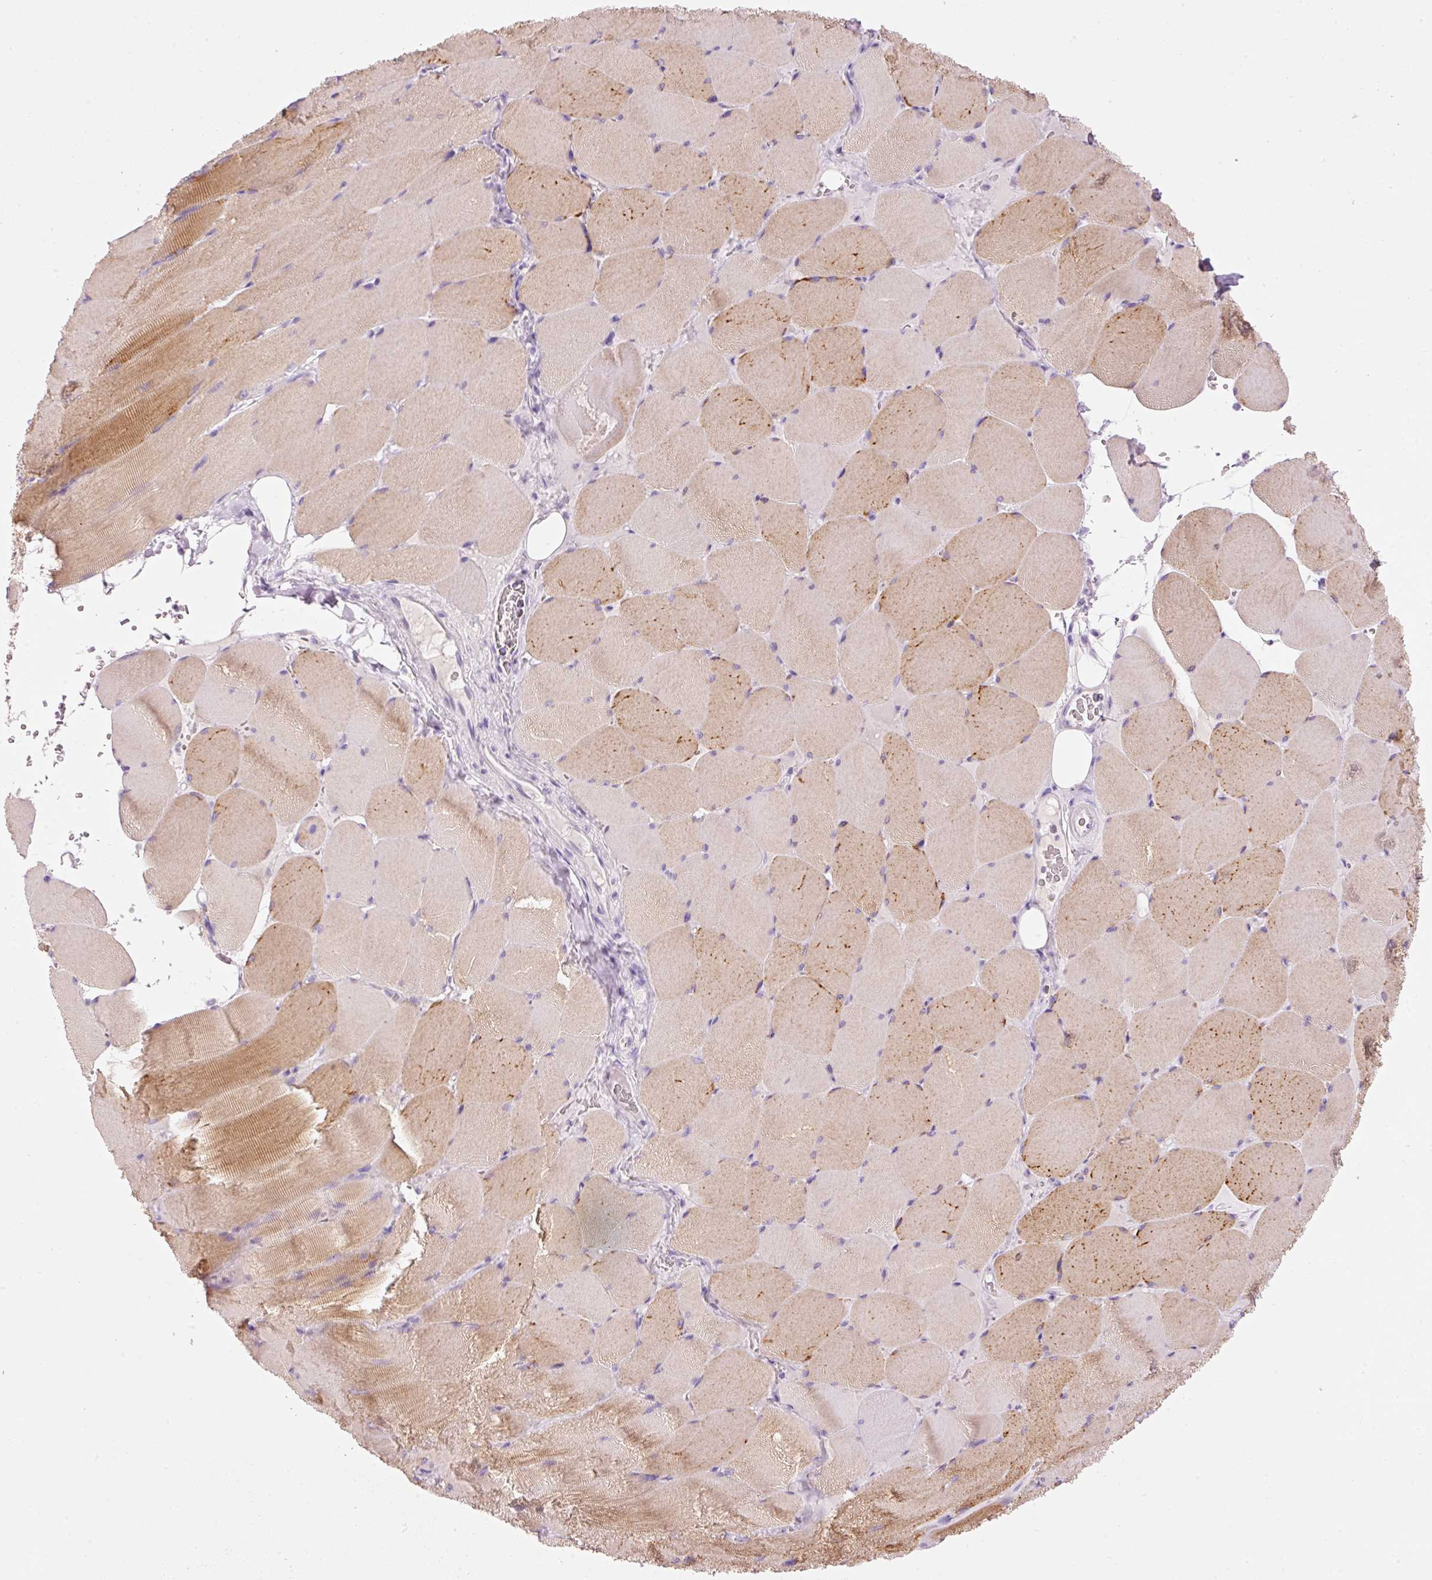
{"staining": {"intensity": "moderate", "quantity": ">75%", "location": "cytoplasmic/membranous"}, "tissue": "skeletal muscle", "cell_type": "Myocytes", "image_type": "normal", "snomed": [{"axis": "morphology", "description": "Normal tissue, NOS"}, {"axis": "topography", "description": "Skeletal muscle"}, {"axis": "topography", "description": "Head-Neck"}], "caption": "Skeletal muscle stained with immunohistochemistry (IHC) exhibits moderate cytoplasmic/membranous expression in approximately >75% of myocytes. (DAB IHC with brightfield microscopy, high magnification).", "gene": "CARD16", "patient": {"sex": "male", "age": 66}}